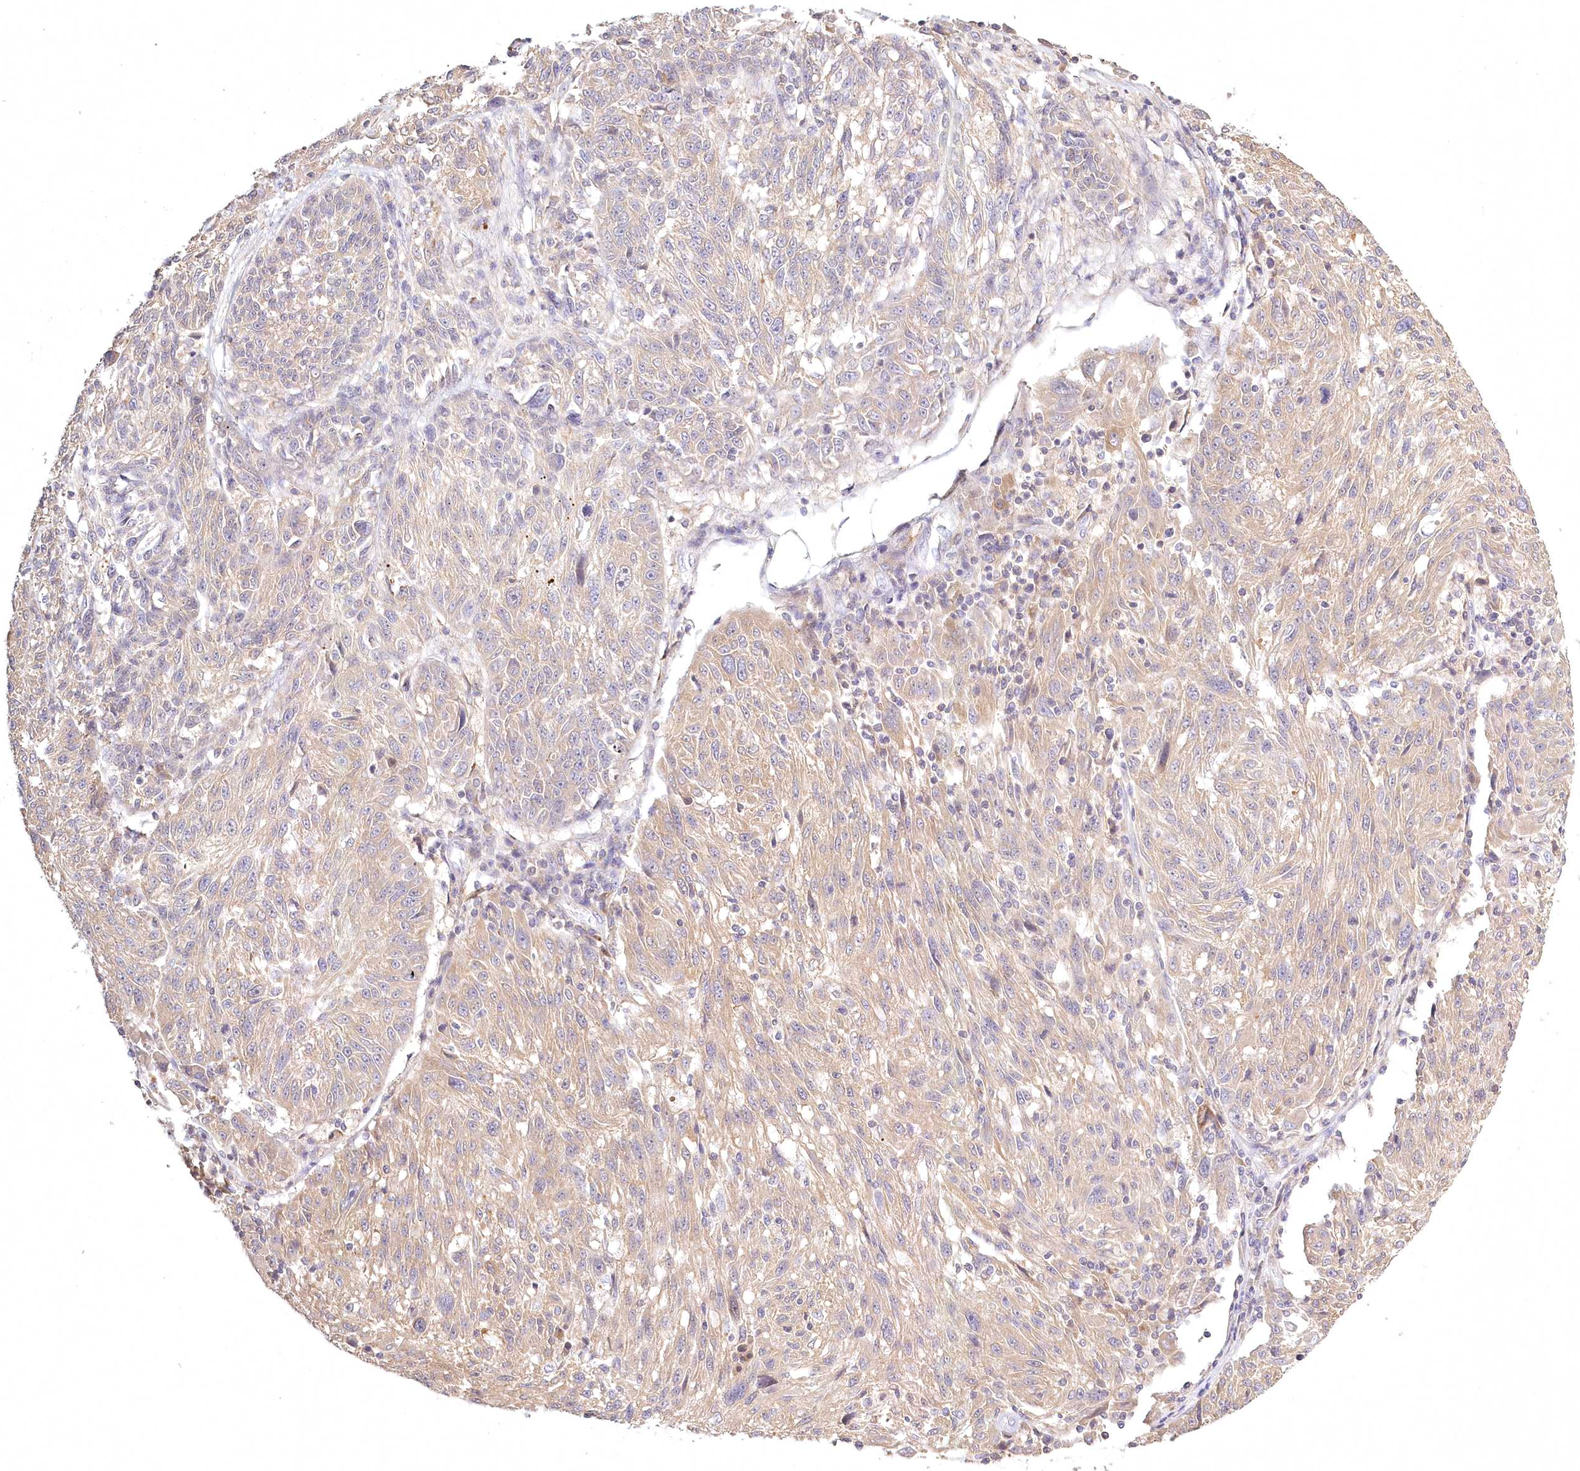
{"staining": {"intensity": "weak", "quantity": "<25%", "location": "cytoplasmic/membranous"}, "tissue": "melanoma", "cell_type": "Tumor cells", "image_type": "cancer", "snomed": [{"axis": "morphology", "description": "Malignant melanoma, NOS"}, {"axis": "topography", "description": "Skin"}], "caption": "This is an immunohistochemistry (IHC) histopathology image of malignant melanoma. There is no staining in tumor cells.", "gene": "INPP4B", "patient": {"sex": "male", "age": 53}}